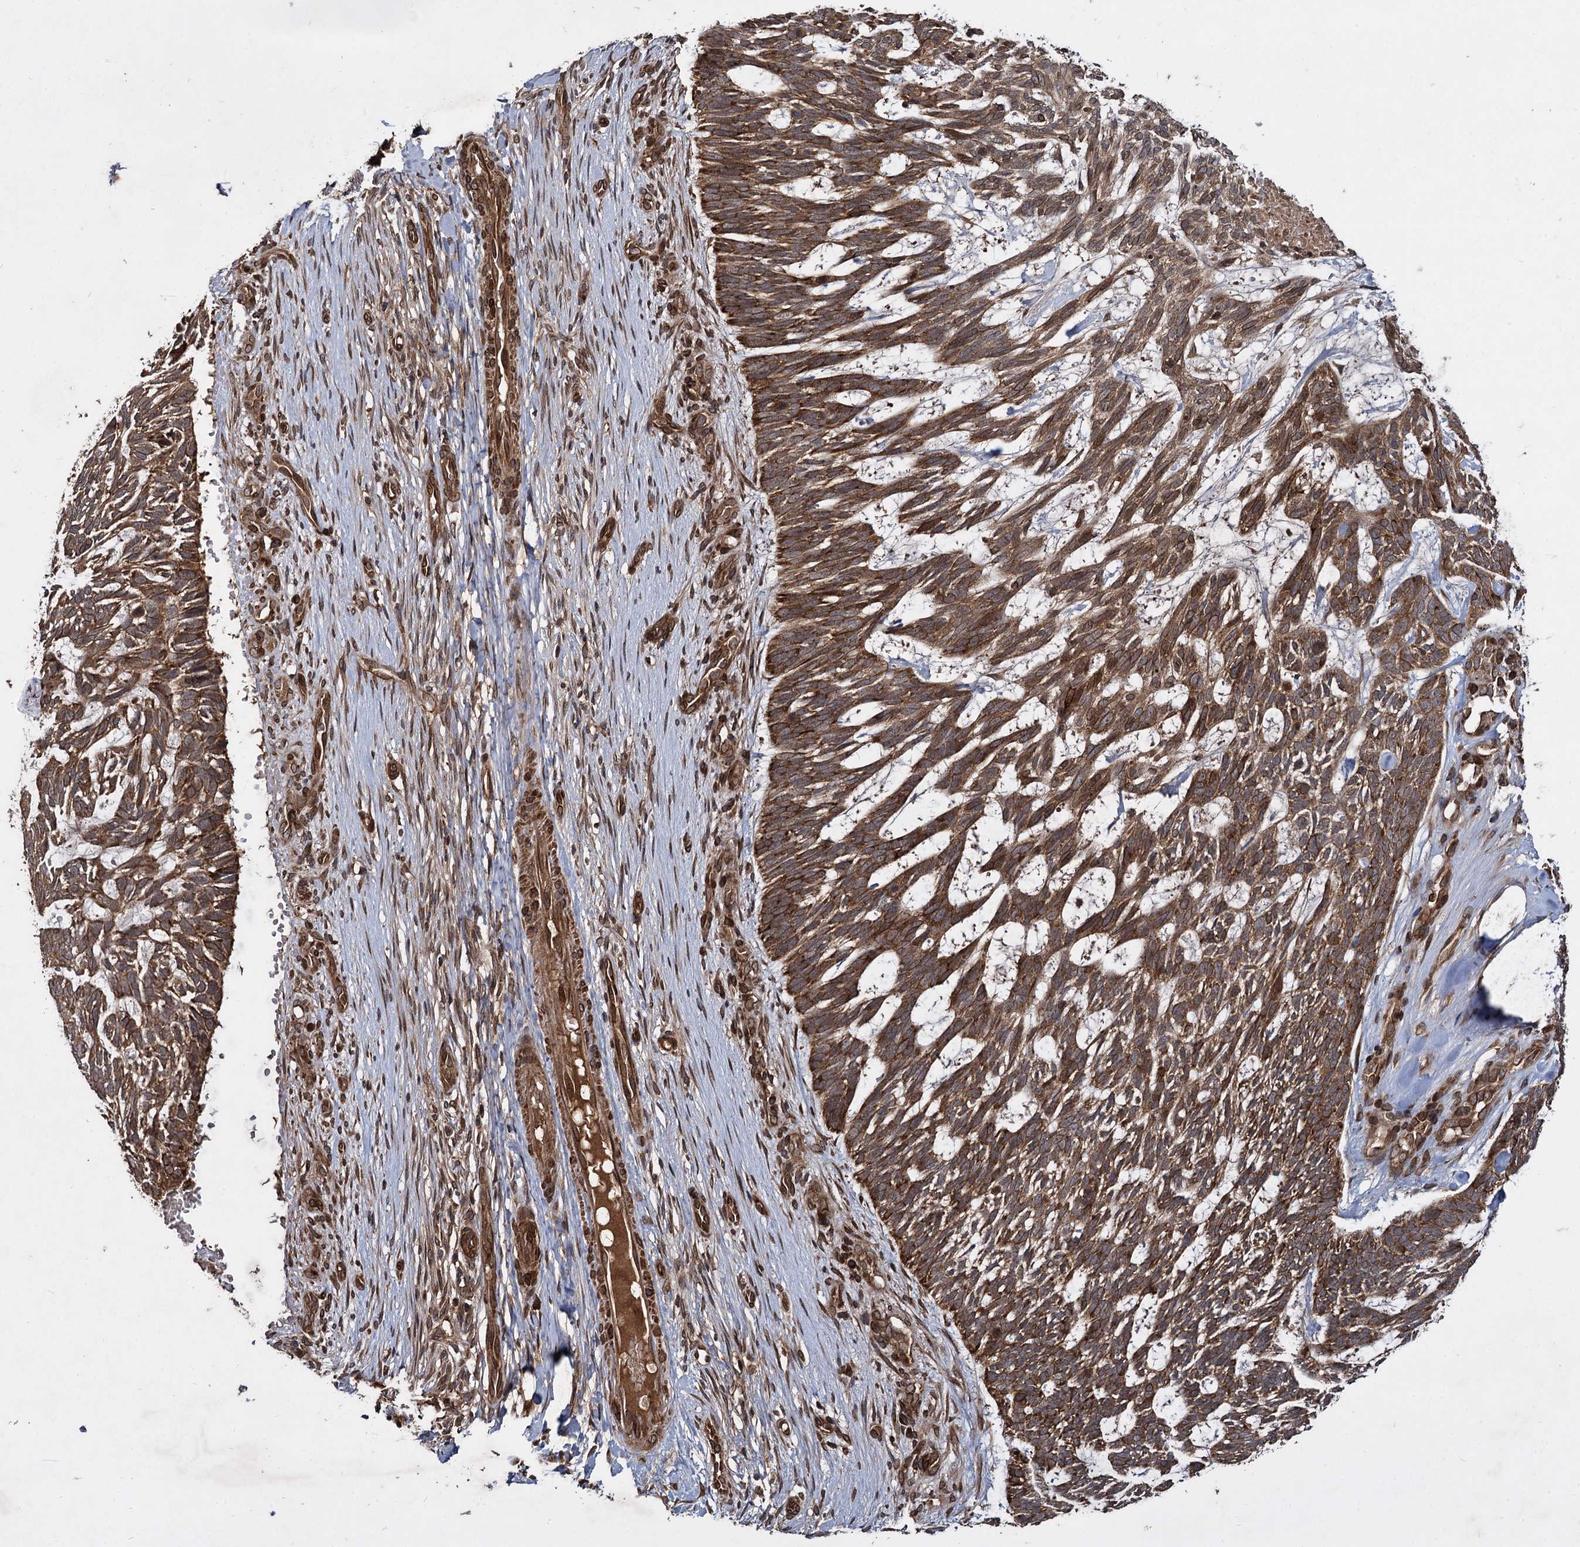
{"staining": {"intensity": "strong", "quantity": ">75%", "location": "cytoplasmic/membranous"}, "tissue": "skin cancer", "cell_type": "Tumor cells", "image_type": "cancer", "snomed": [{"axis": "morphology", "description": "Basal cell carcinoma"}, {"axis": "topography", "description": "Skin"}], "caption": "Skin cancer stained for a protein displays strong cytoplasmic/membranous positivity in tumor cells.", "gene": "DCP1B", "patient": {"sex": "male", "age": 88}}